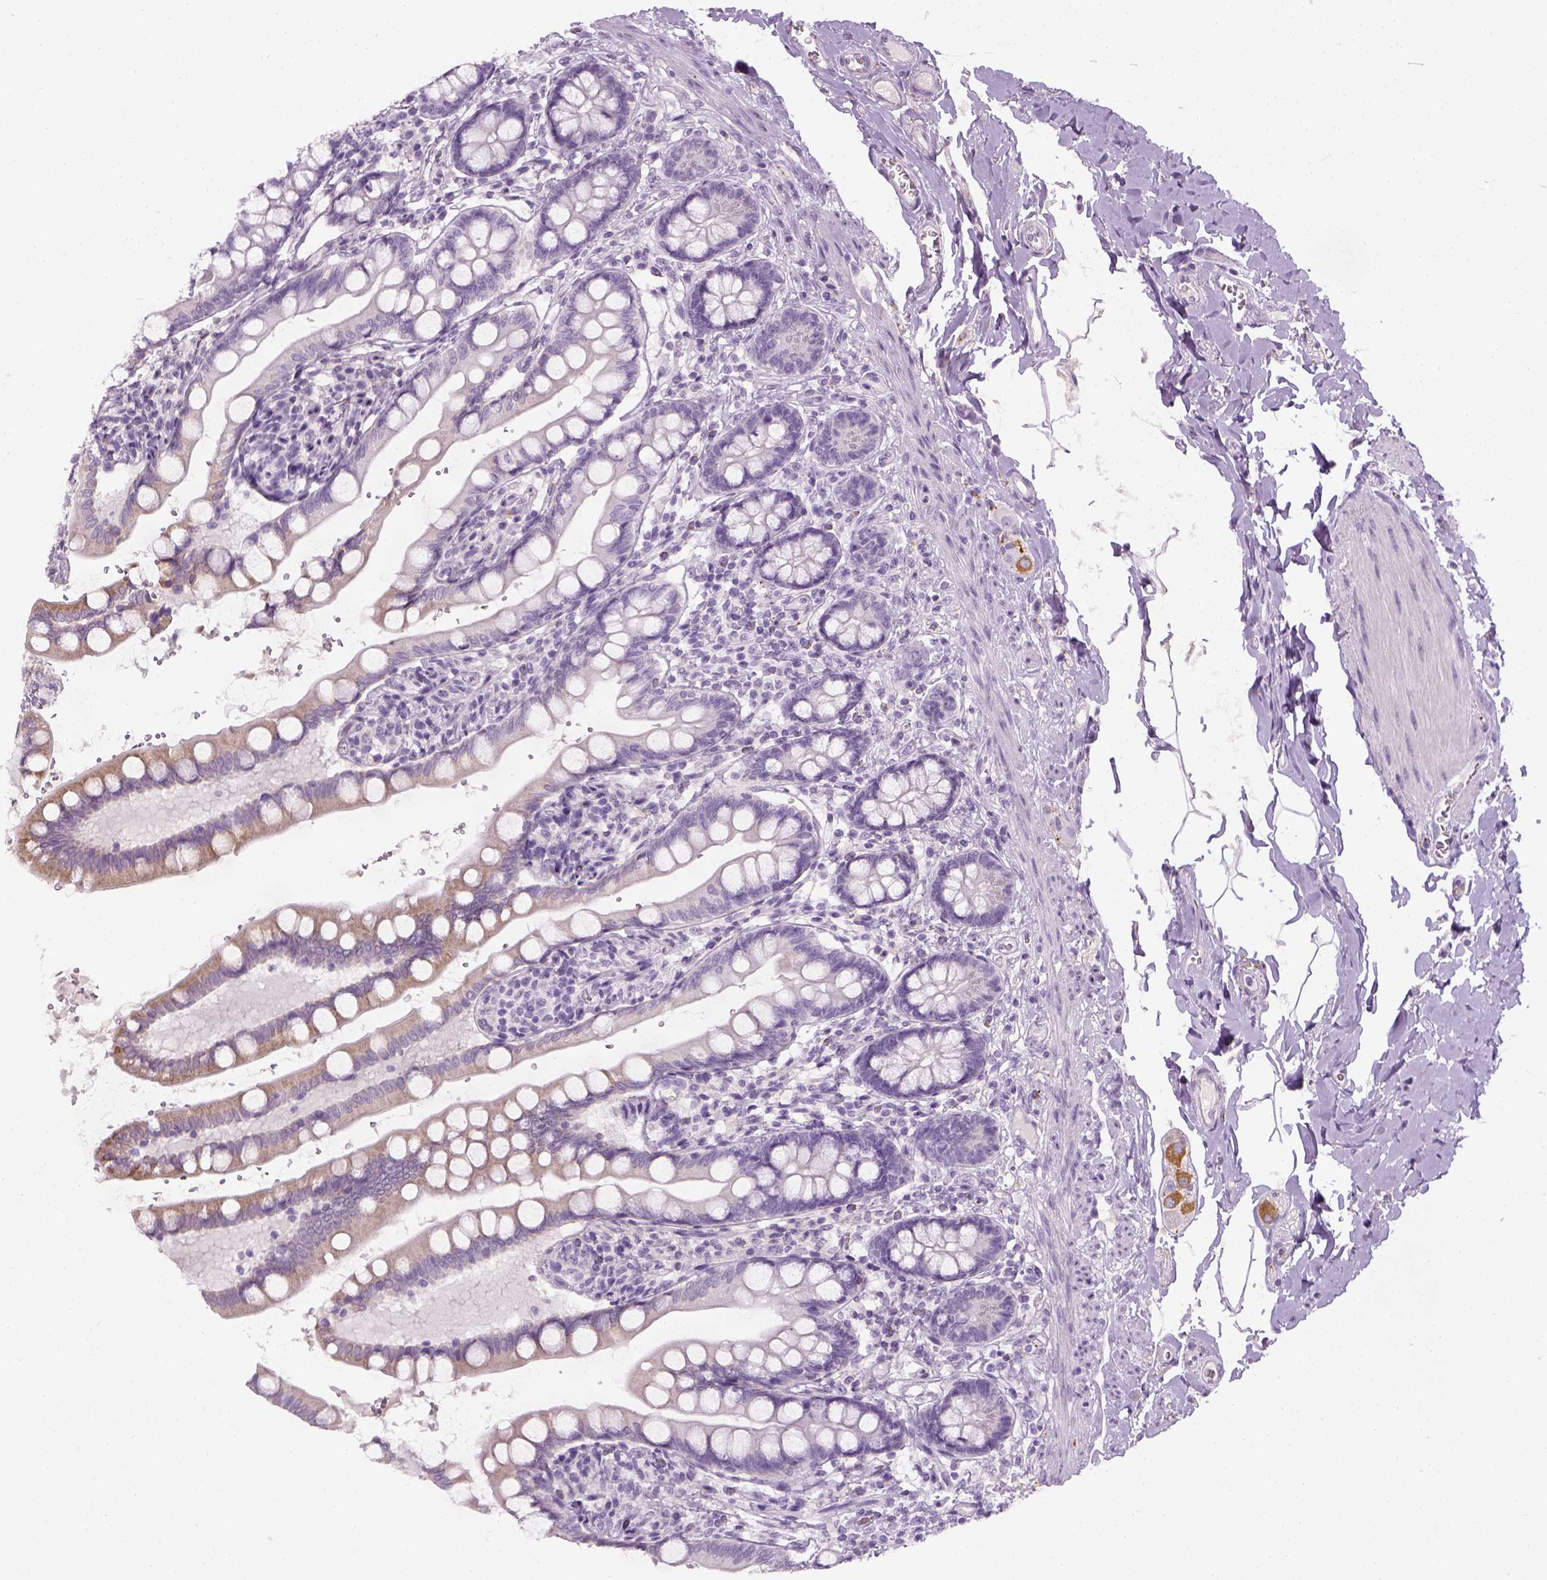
{"staining": {"intensity": "negative", "quantity": "none", "location": "none"}, "tissue": "small intestine", "cell_type": "Glandular cells", "image_type": "normal", "snomed": [{"axis": "morphology", "description": "Normal tissue, NOS"}, {"axis": "topography", "description": "Small intestine"}], "caption": "Immunohistochemistry photomicrograph of unremarkable small intestine: human small intestine stained with DAB (3,3'-diaminobenzidine) exhibits no significant protein expression in glandular cells.", "gene": "TH", "patient": {"sex": "female", "age": 56}}